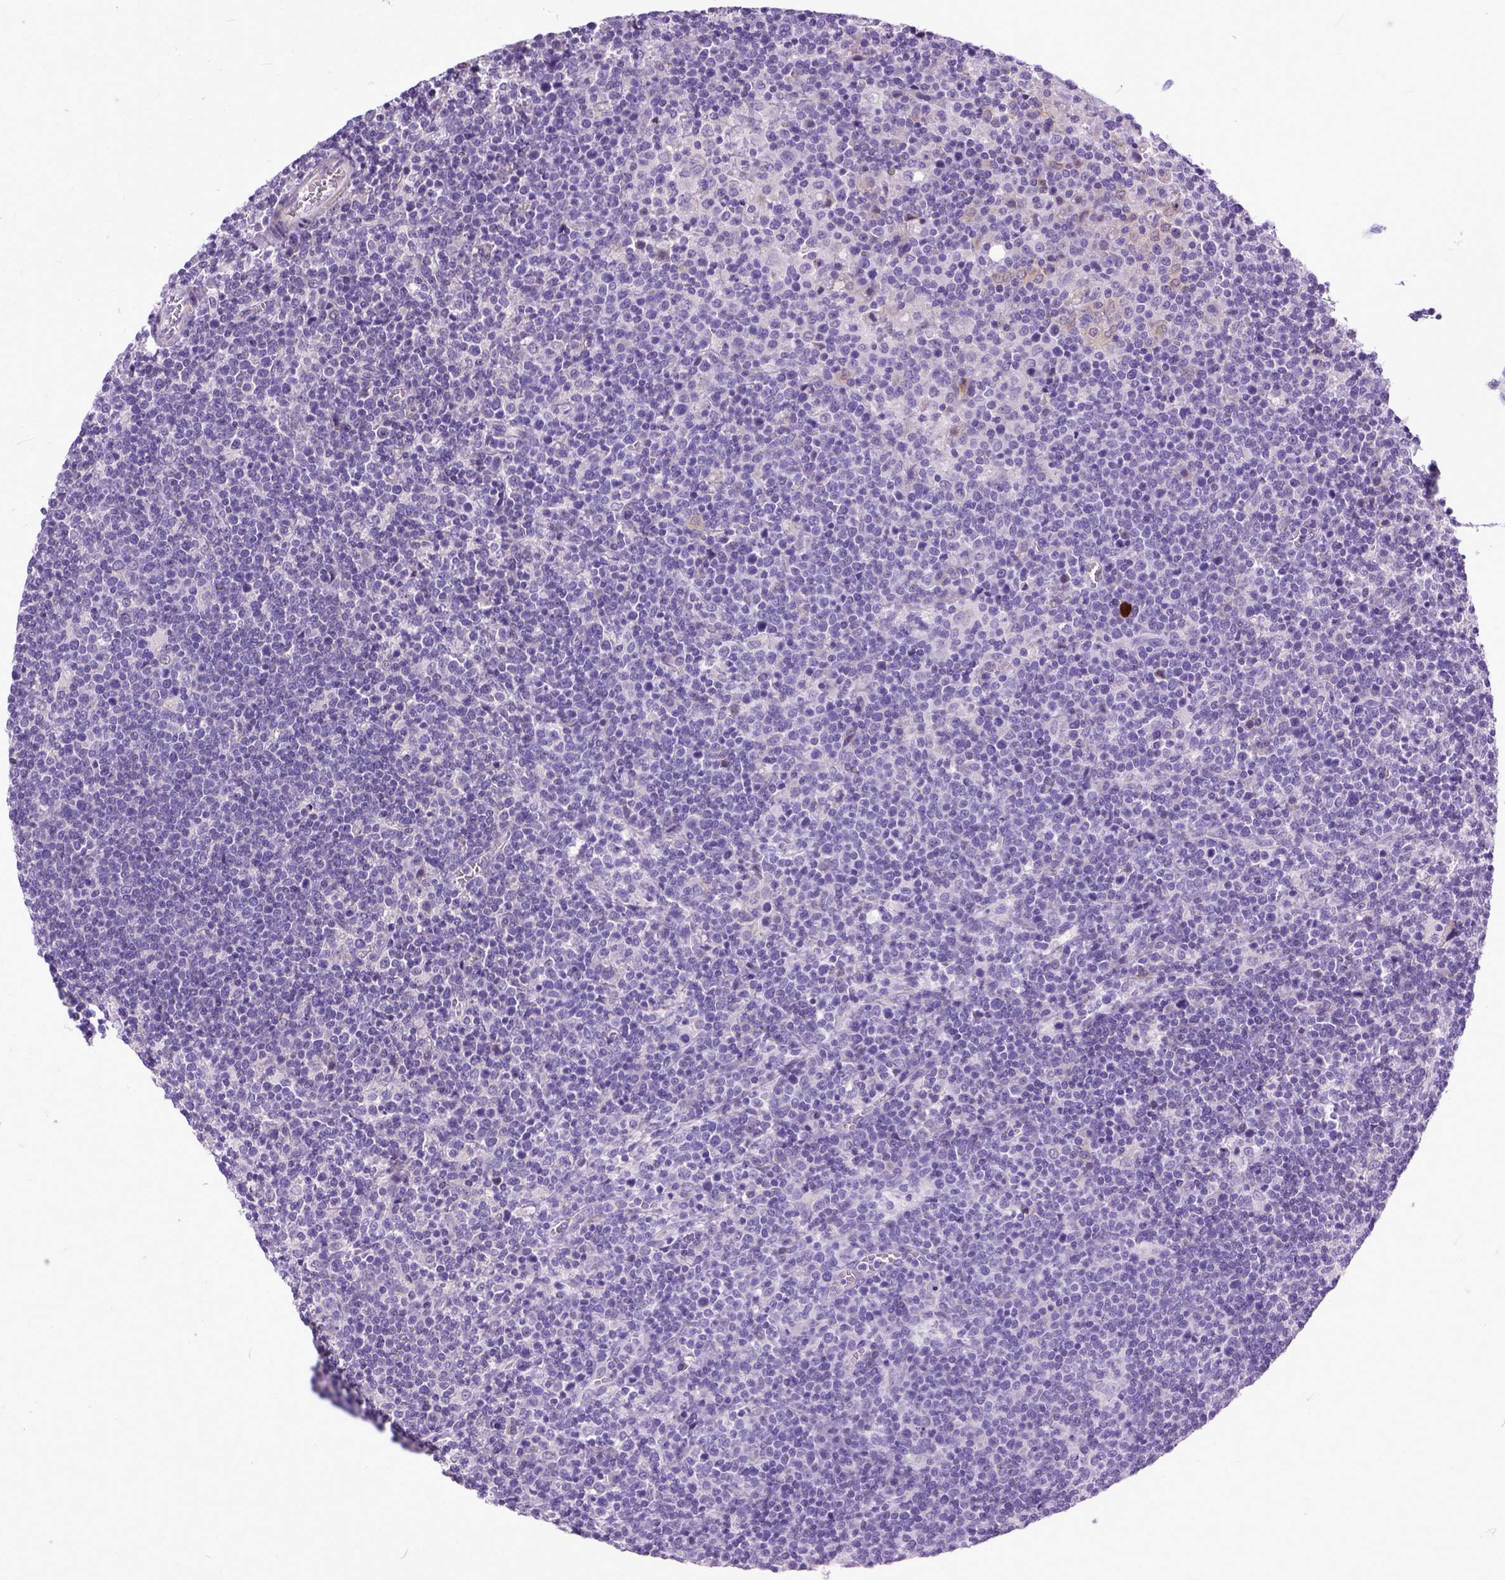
{"staining": {"intensity": "negative", "quantity": "none", "location": "none"}, "tissue": "lymphoma", "cell_type": "Tumor cells", "image_type": "cancer", "snomed": [{"axis": "morphology", "description": "Malignant lymphoma, non-Hodgkin's type, High grade"}, {"axis": "topography", "description": "Lymph node"}], "caption": "An immunohistochemistry image of lymphoma is shown. There is no staining in tumor cells of lymphoma.", "gene": "PLK5", "patient": {"sex": "male", "age": 61}}